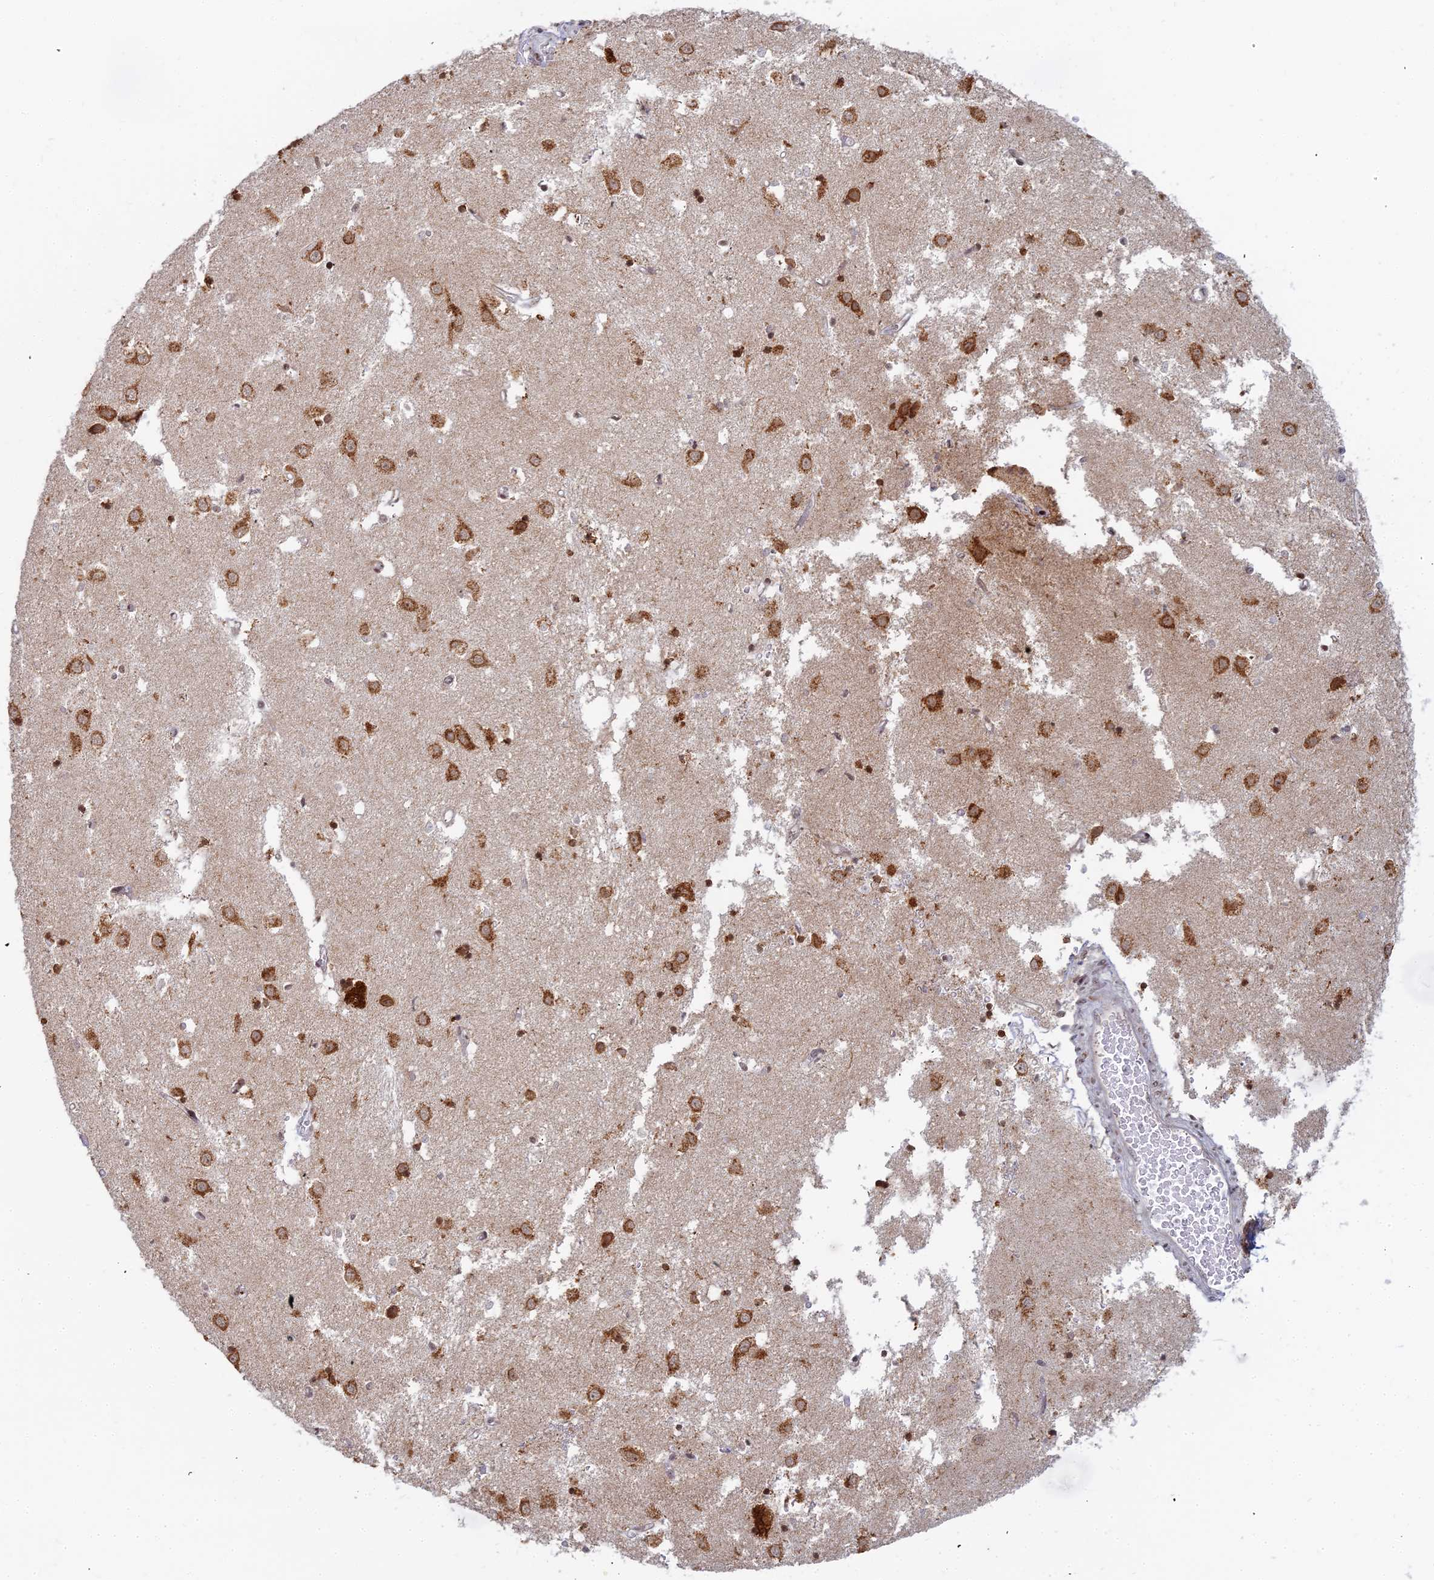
{"staining": {"intensity": "moderate", "quantity": ">75%", "location": "cytoplasmic/membranous"}, "tissue": "caudate", "cell_type": "Glial cells", "image_type": "normal", "snomed": [{"axis": "morphology", "description": "Normal tissue, NOS"}, {"axis": "topography", "description": "Lateral ventricle wall"}], "caption": "A brown stain shows moderate cytoplasmic/membranous expression of a protein in glial cells of unremarkable human caudate.", "gene": "ABCA2", "patient": {"sex": "male", "age": 70}}